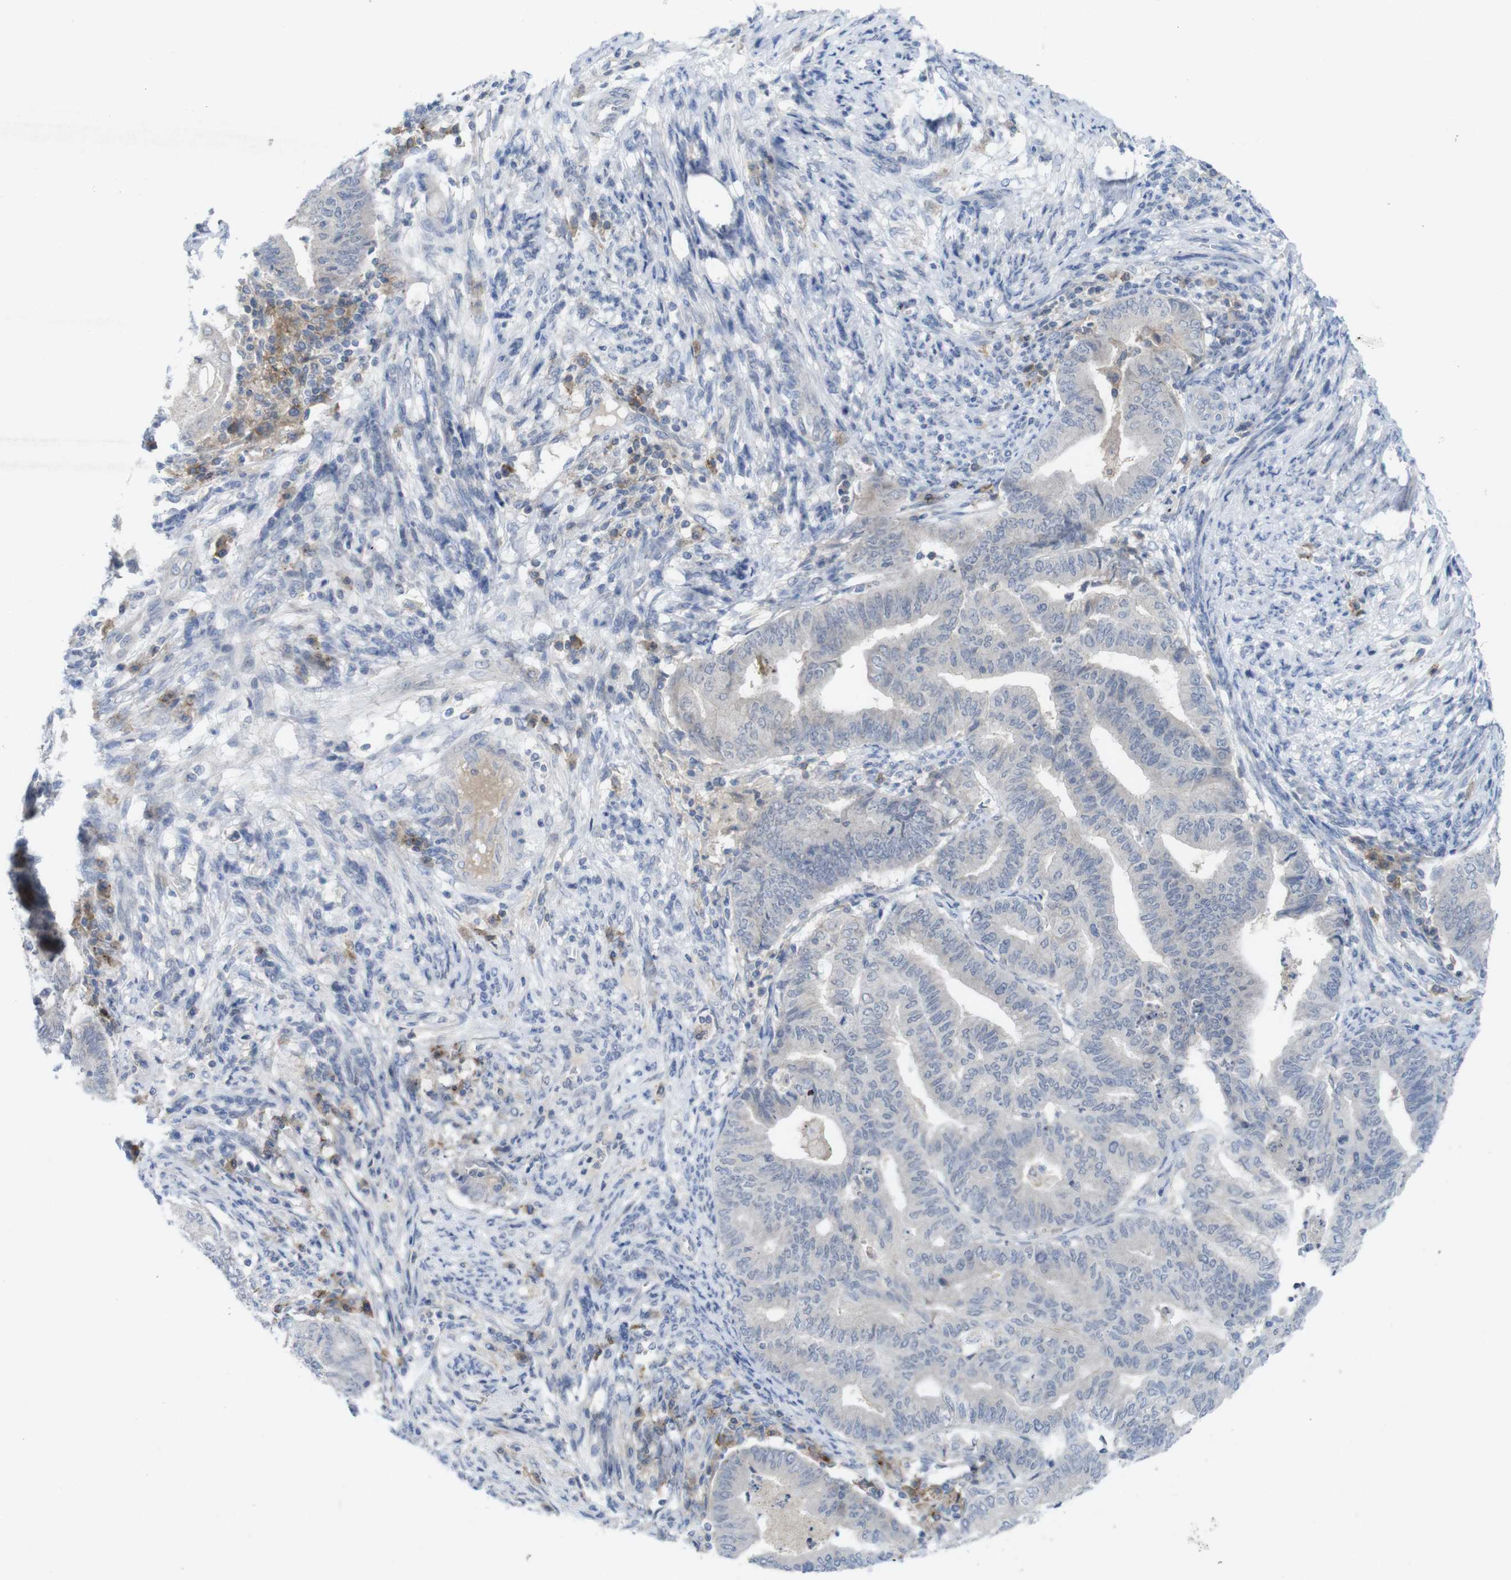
{"staining": {"intensity": "negative", "quantity": "none", "location": "none"}, "tissue": "endometrial cancer", "cell_type": "Tumor cells", "image_type": "cancer", "snomed": [{"axis": "morphology", "description": "Adenocarcinoma, NOS"}, {"axis": "topography", "description": "Endometrium"}], "caption": "An image of adenocarcinoma (endometrial) stained for a protein displays no brown staining in tumor cells.", "gene": "SLAMF7", "patient": {"sex": "female", "age": 79}}